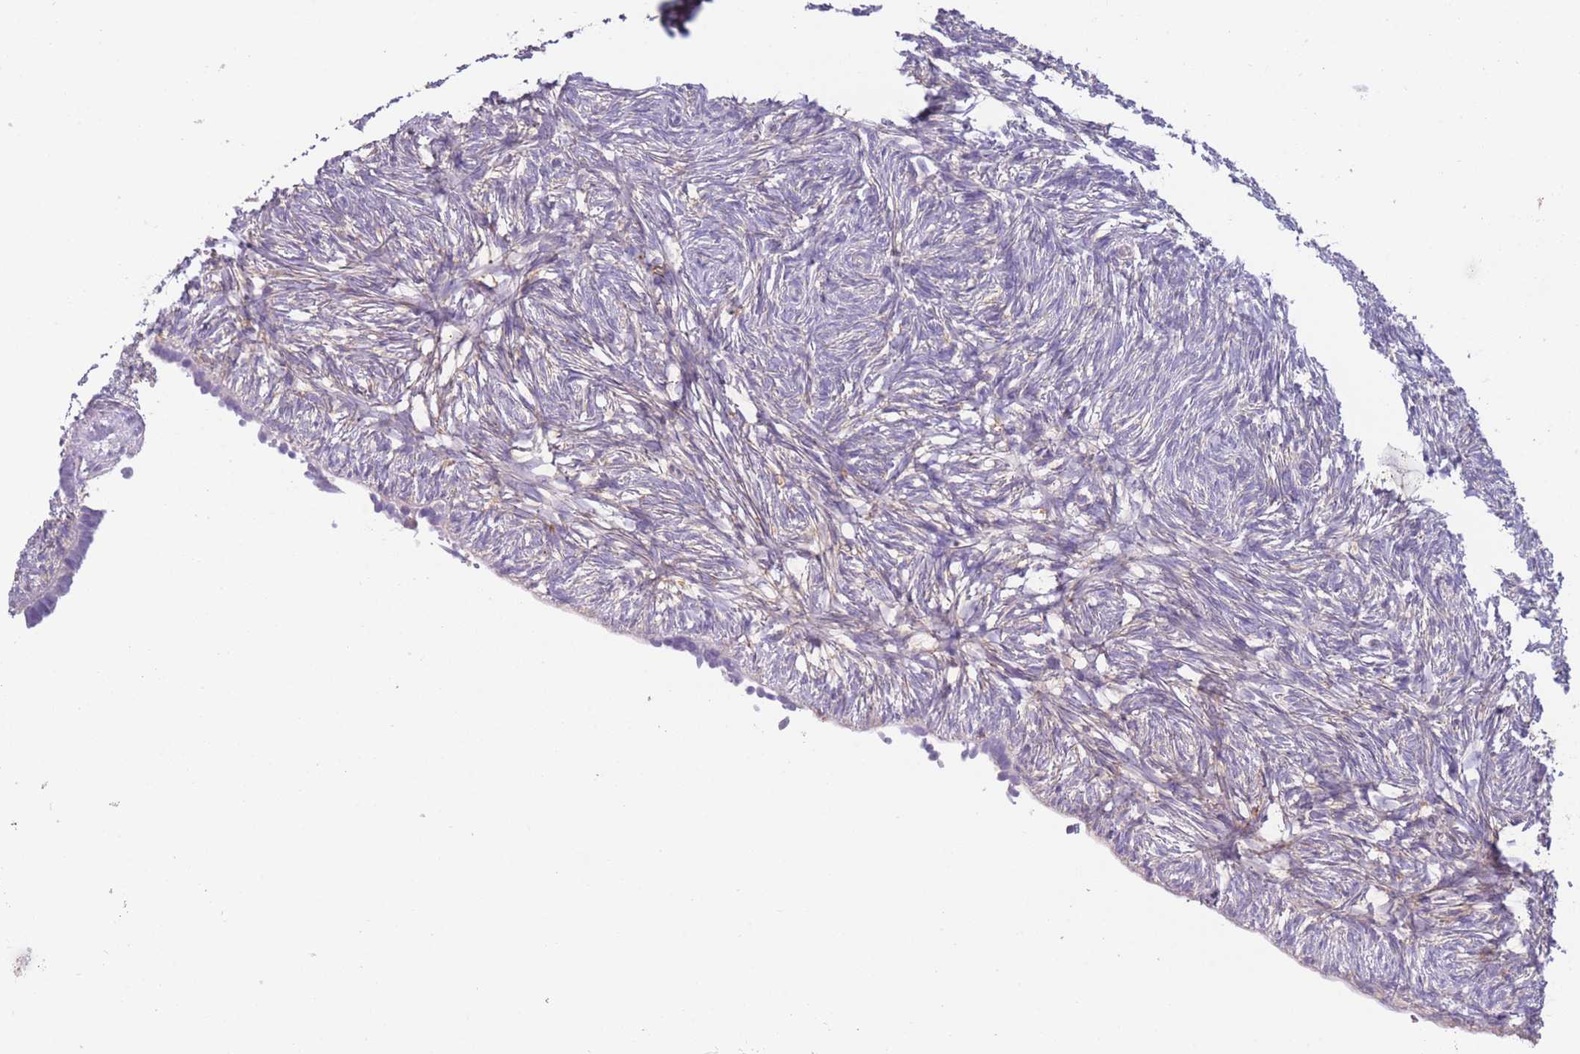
{"staining": {"intensity": "moderate", "quantity": ">75%", "location": "cytoplasmic/membranous"}, "tissue": "ovary", "cell_type": "Follicle cells", "image_type": "normal", "snomed": [{"axis": "morphology", "description": "Normal tissue, NOS"}, {"axis": "topography", "description": "Ovary"}], "caption": "A medium amount of moderate cytoplasmic/membranous staining is appreciated in approximately >75% of follicle cells in normal ovary. Nuclei are stained in blue.", "gene": "ST3GAL4", "patient": {"sex": "female", "age": 51}}